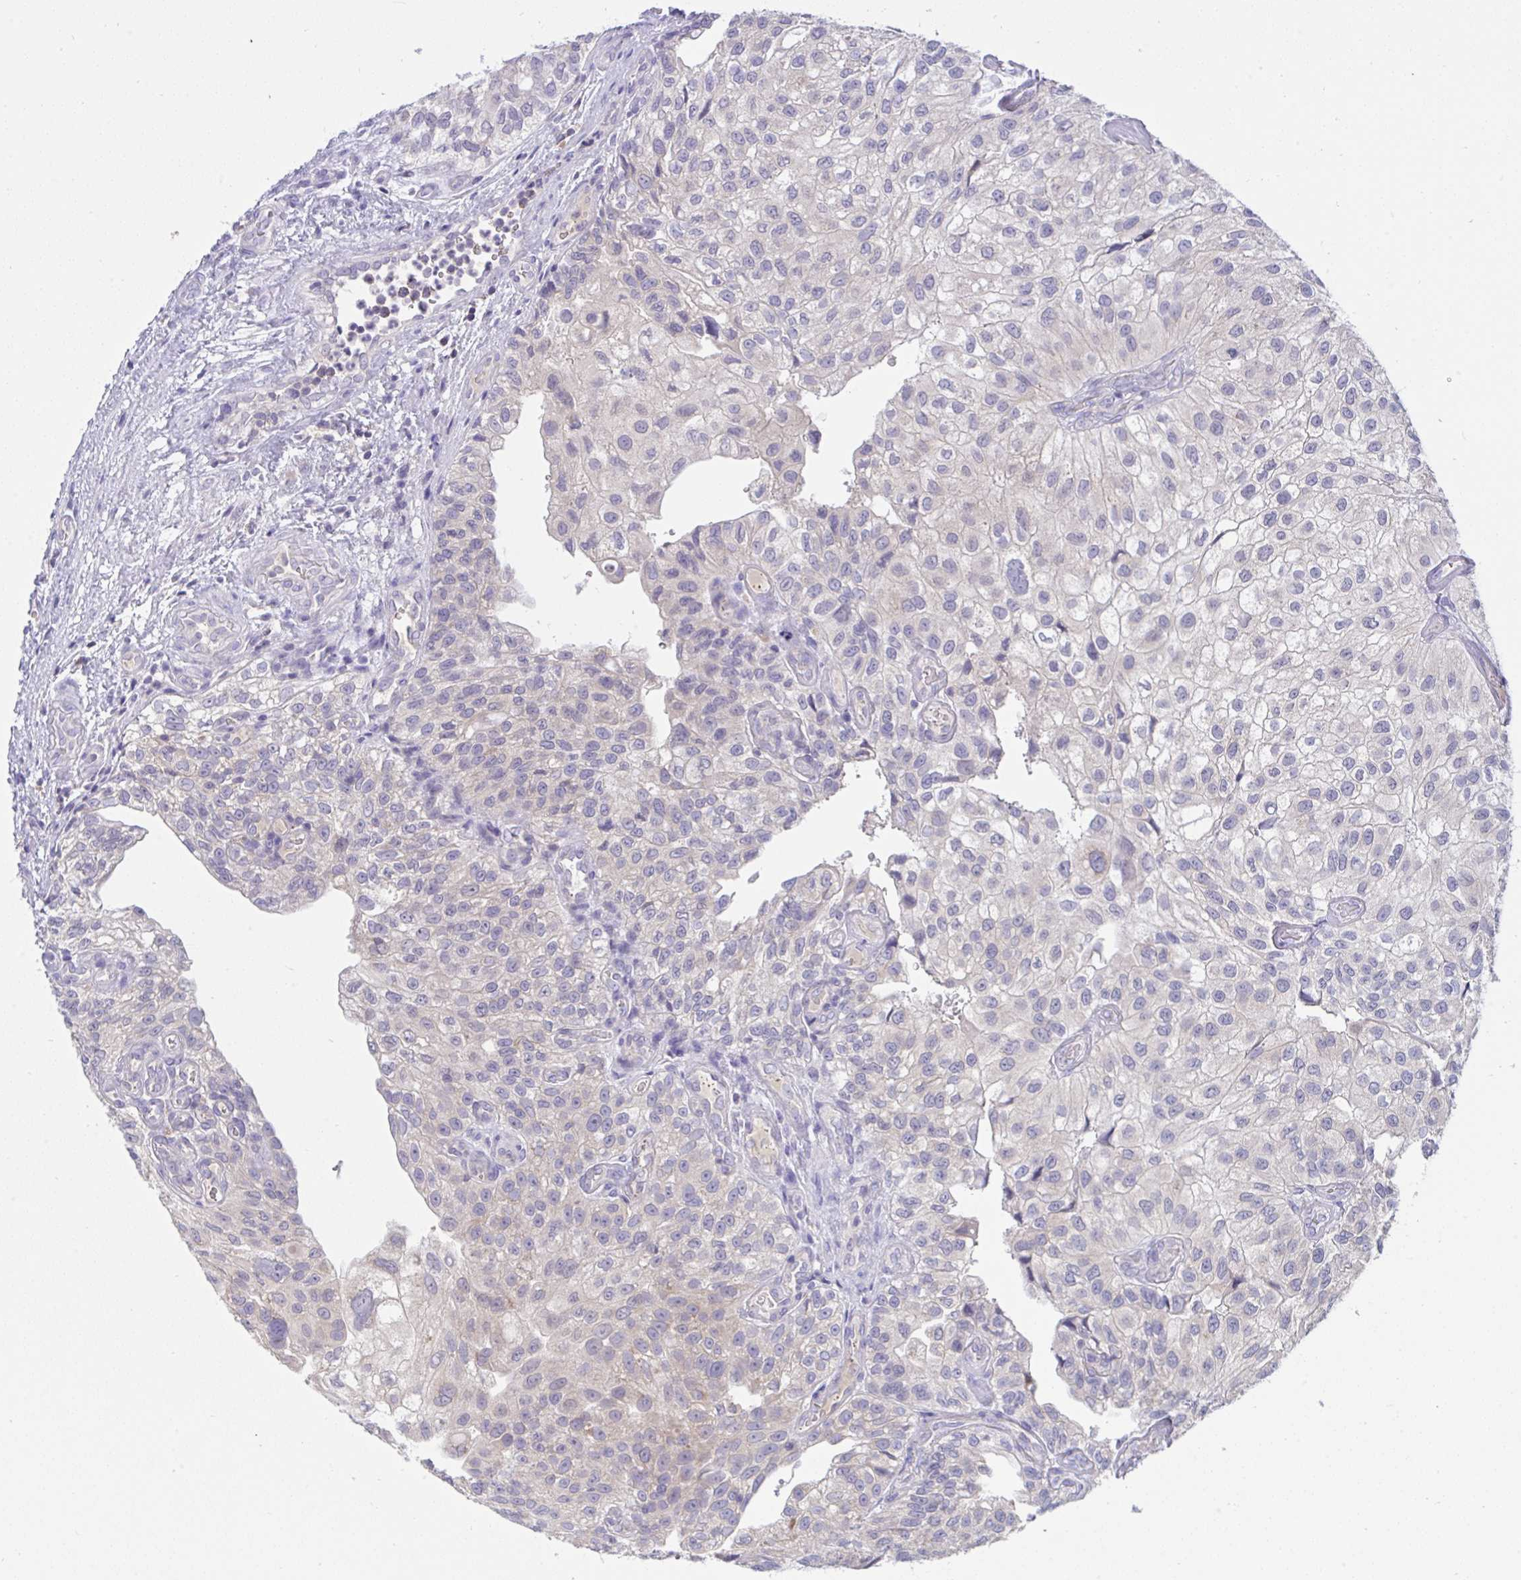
{"staining": {"intensity": "negative", "quantity": "none", "location": "none"}, "tissue": "urothelial cancer", "cell_type": "Tumor cells", "image_type": "cancer", "snomed": [{"axis": "morphology", "description": "Urothelial carcinoma, NOS"}, {"axis": "topography", "description": "Urinary bladder"}], "caption": "Transitional cell carcinoma was stained to show a protein in brown. There is no significant expression in tumor cells.", "gene": "TMEM41A", "patient": {"sex": "male", "age": 87}}